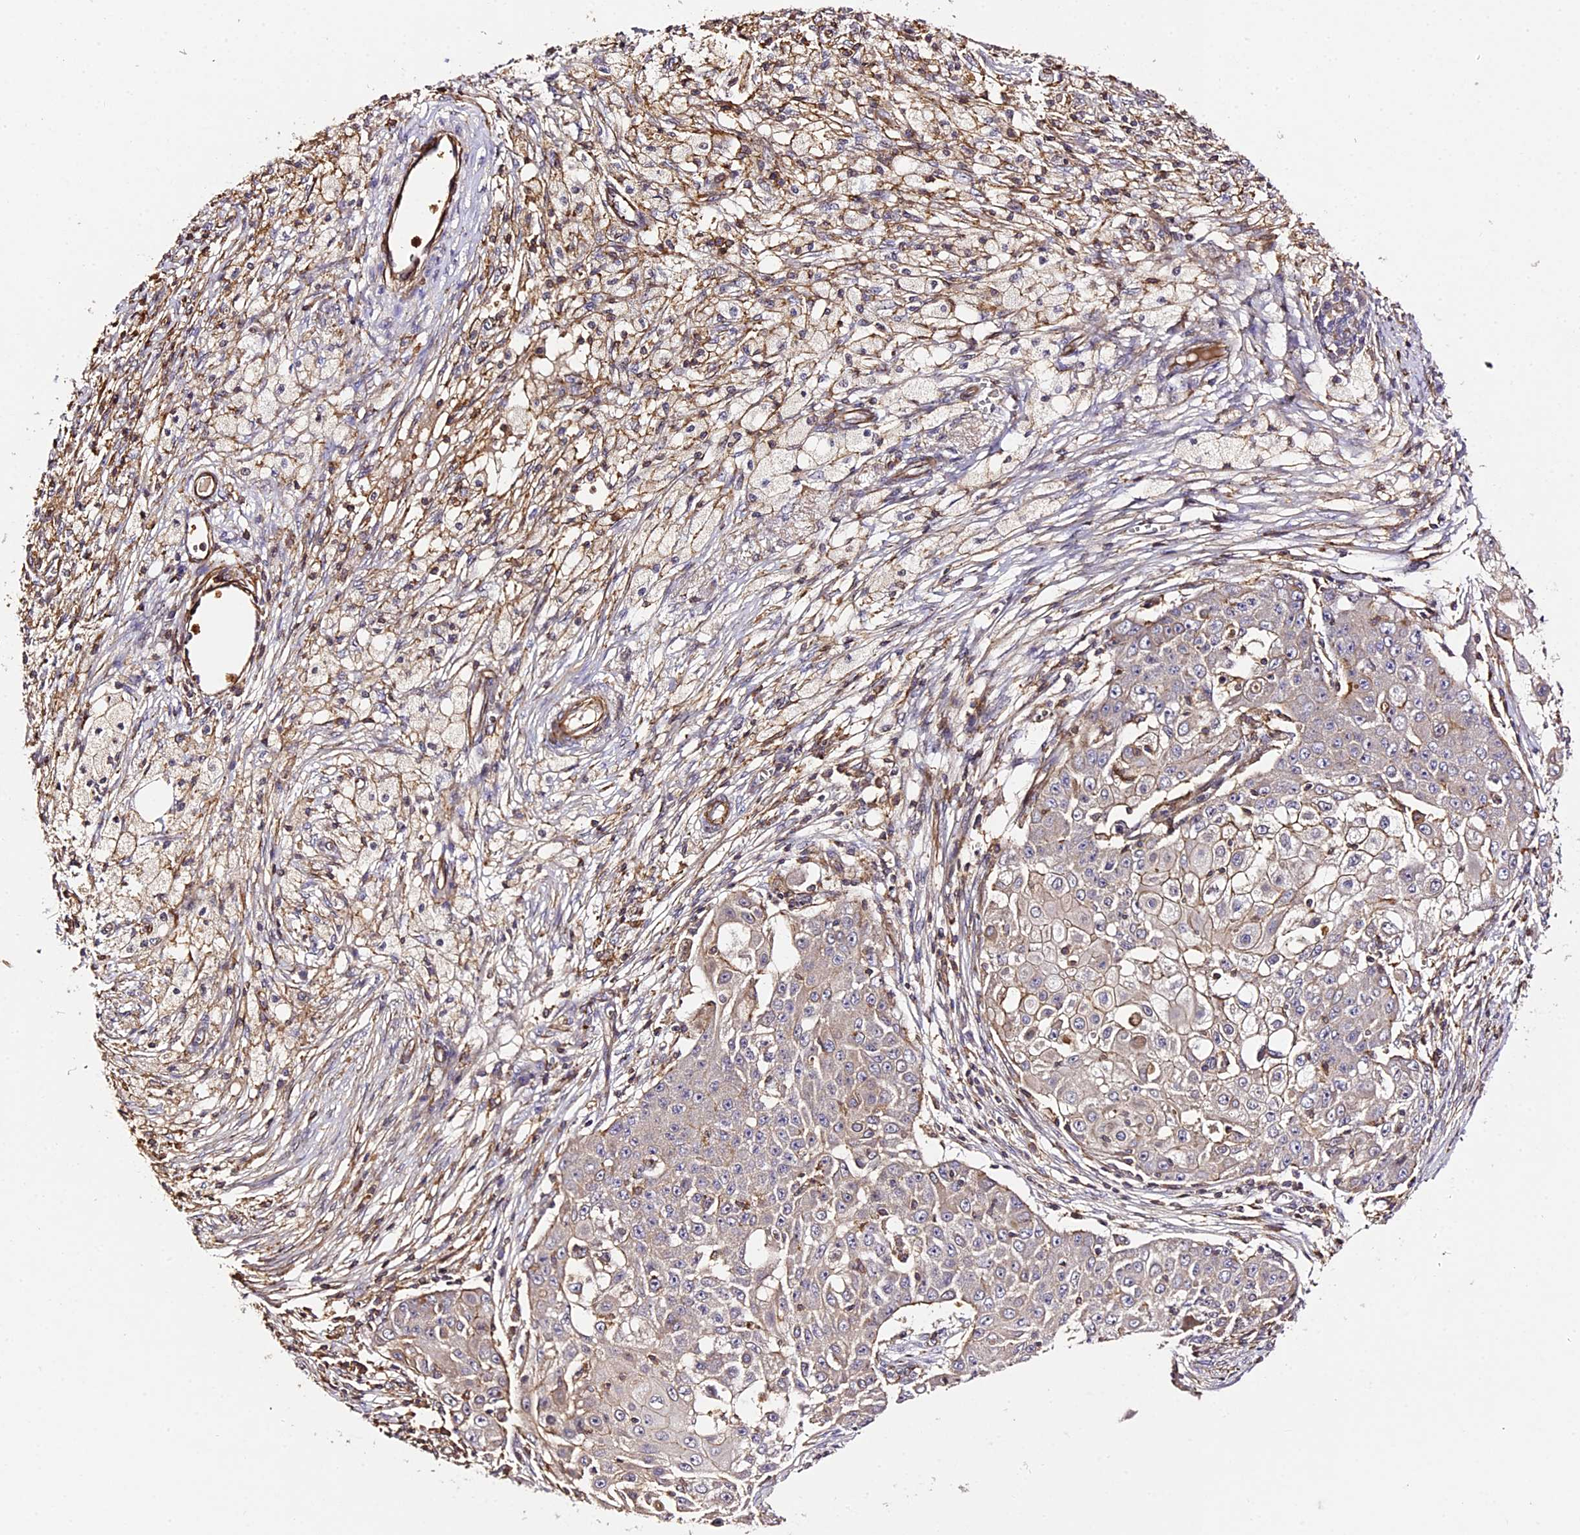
{"staining": {"intensity": "weak", "quantity": "<25%", "location": "cytoplasmic/membranous"}, "tissue": "ovarian cancer", "cell_type": "Tumor cells", "image_type": "cancer", "snomed": [{"axis": "morphology", "description": "Carcinoma, endometroid"}, {"axis": "topography", "description": "Ovary"}], "caption": "Immunohistochemistry photomicrograph of neoplastic tissue: endometroid carcinoma (ovarian) stained with DAB displays no significant protein expression in tumor cells.", "gene": "RAPSN", "patient": {"sex": "female", "age": 42}}